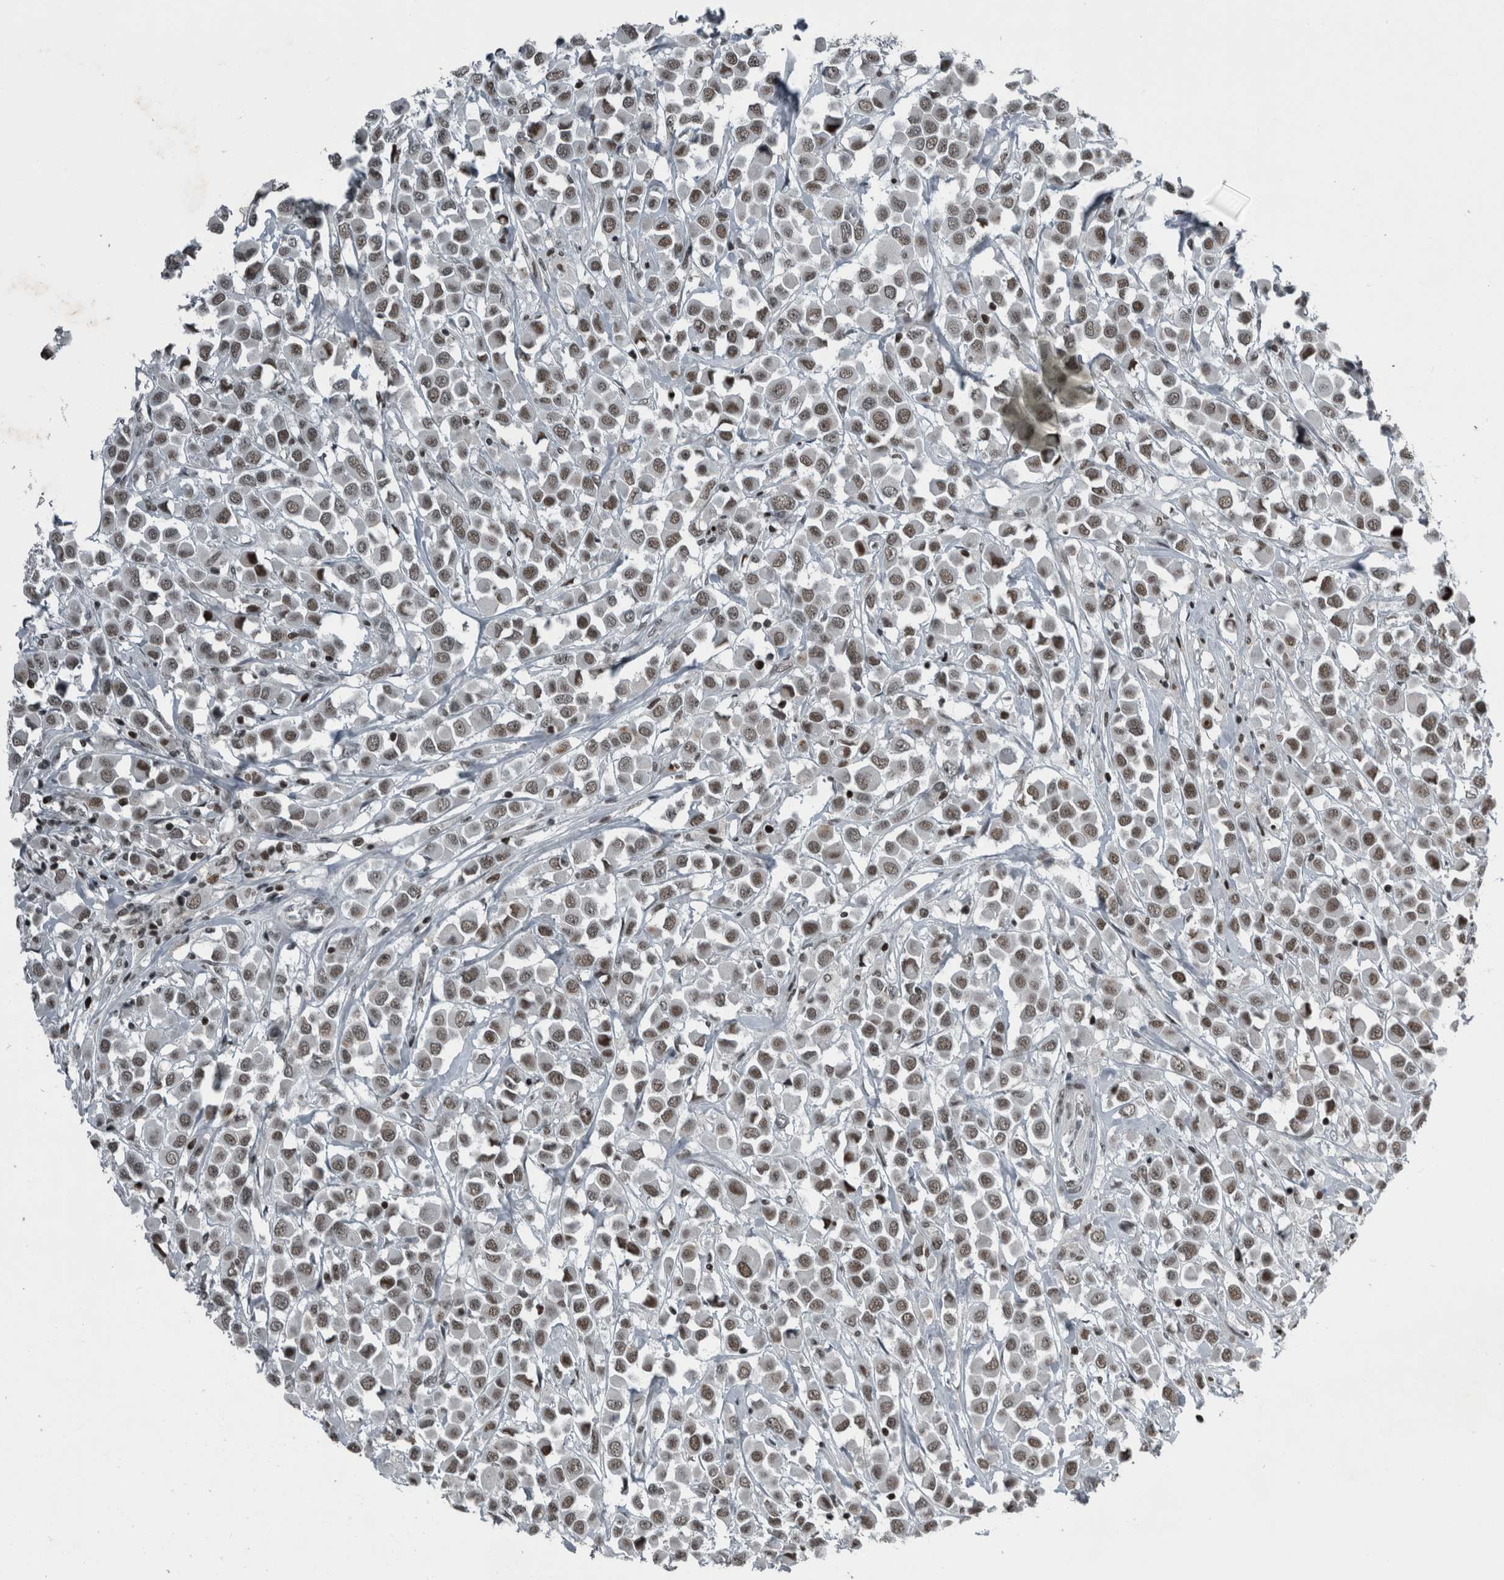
{"staining": {"intensity": "moderate", "quantity": ">75%", "location": "nuclear"}, "tissue": "breast cancer", "cell_type": "Tumor cells", "image_type": "cancer", "snomed": [{"axis": "morphology", "description": "Duct carcinoma"}, {"axis": "topography", "description": "Breast"}], "caption": "Immunohistochemical staining of breast cancer (invasive ductal carcinoma) shows moderate nuclear protein staining in about >75% of tumor cells. Using DAB (brown) and hematoxylin (blue) stains, captured at high magnification using brightfield microscopy.", "gene": "UNC50", "patient": {"sex": "female", "age": 61}}